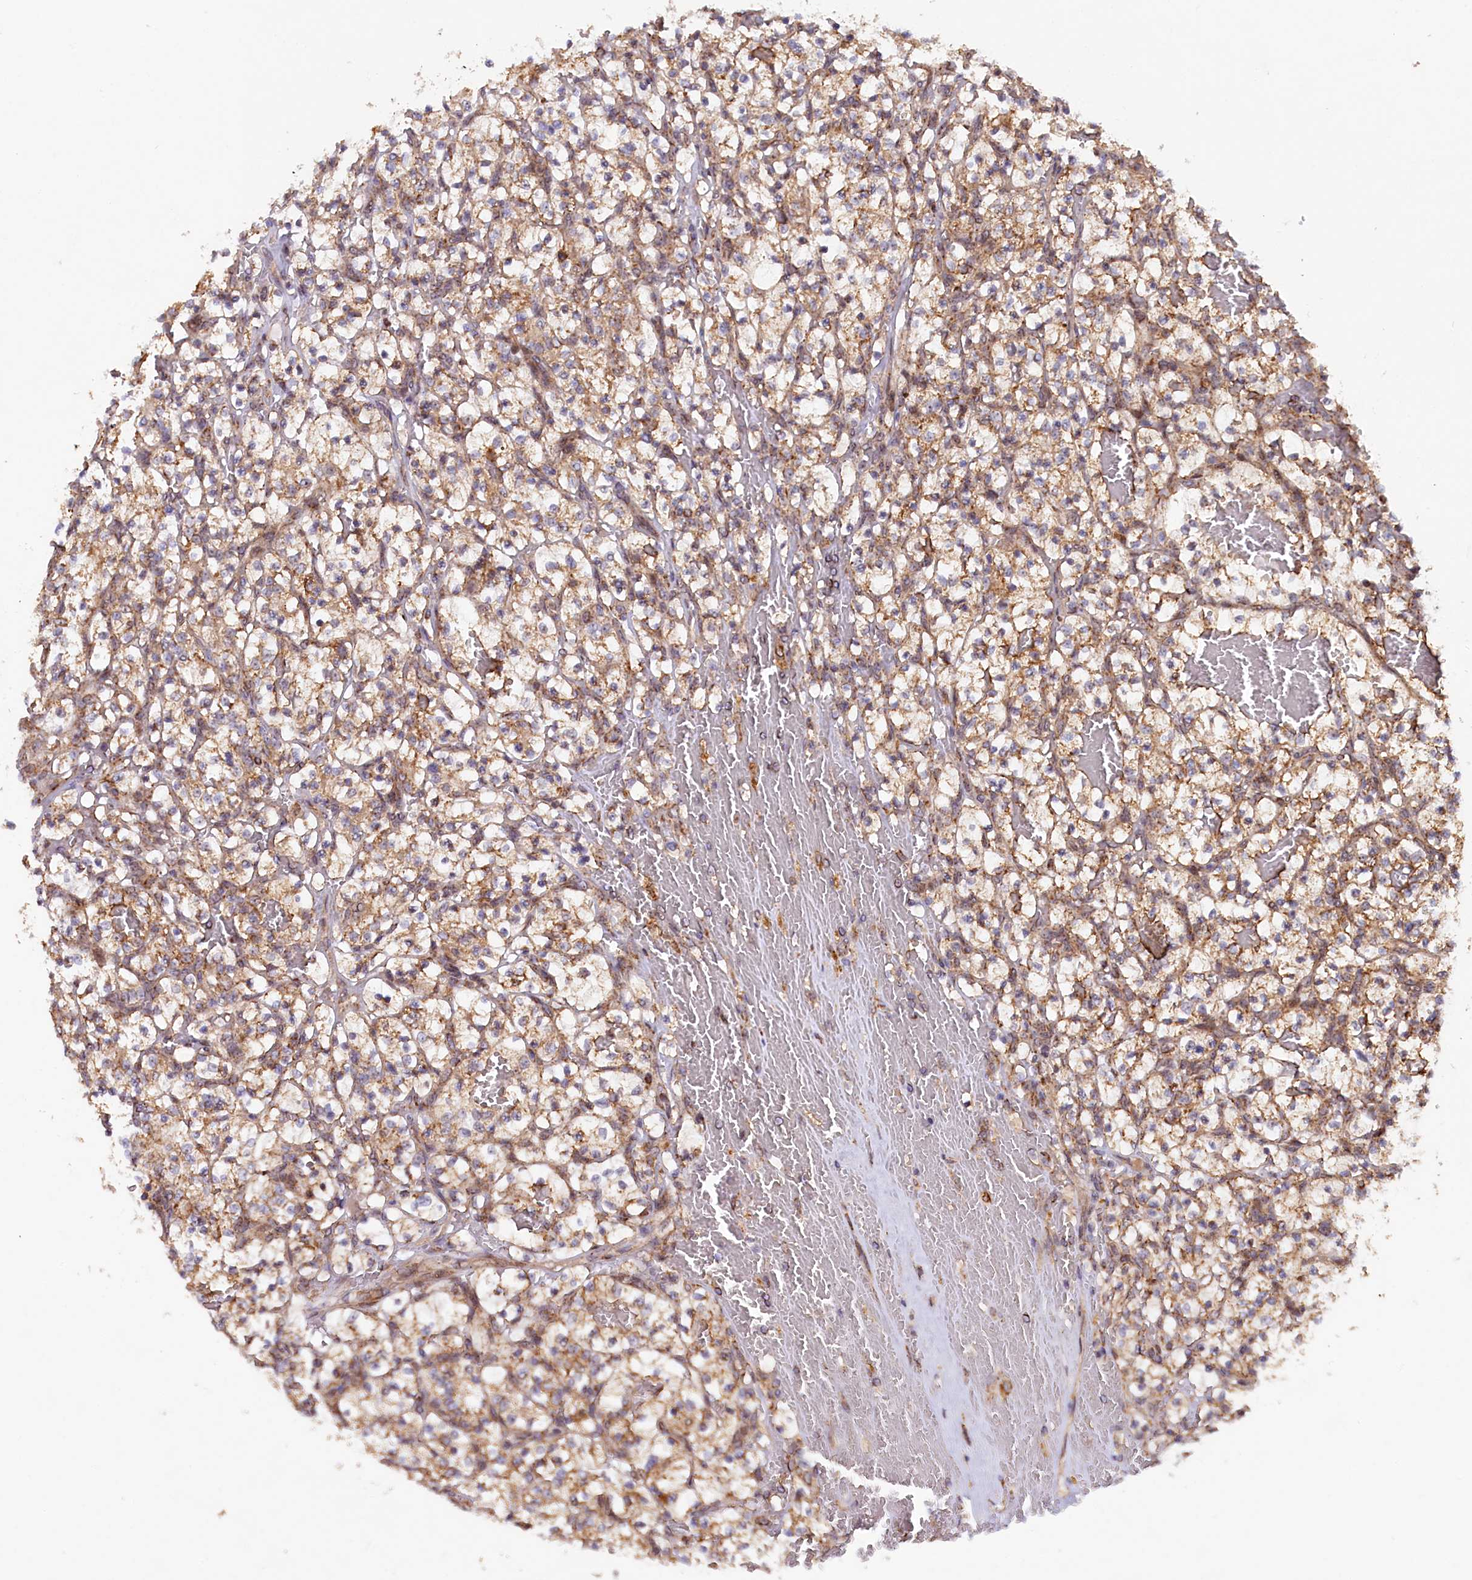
{"staining": {"intensity": "moderate", "quantity": ">75%", "location": "cytoplasmic/membranous"}, "tissue": "renal cancer", "cell_type": "Tumor cells", "image_type": "cancer", "snomed": [{"axis": "morphology", "description": "Adenocarcinoma, NOS"}, {"axis": "topography", "description": "Kidney"}], "caption": "IHC (DAB) staining of renal cancer shows moderate cytoplasmic/membranous protein positivity in approximately >75% of tumor cells.", "gene": "DUS3L", "patient": {"sex": "female", "age": 57}}